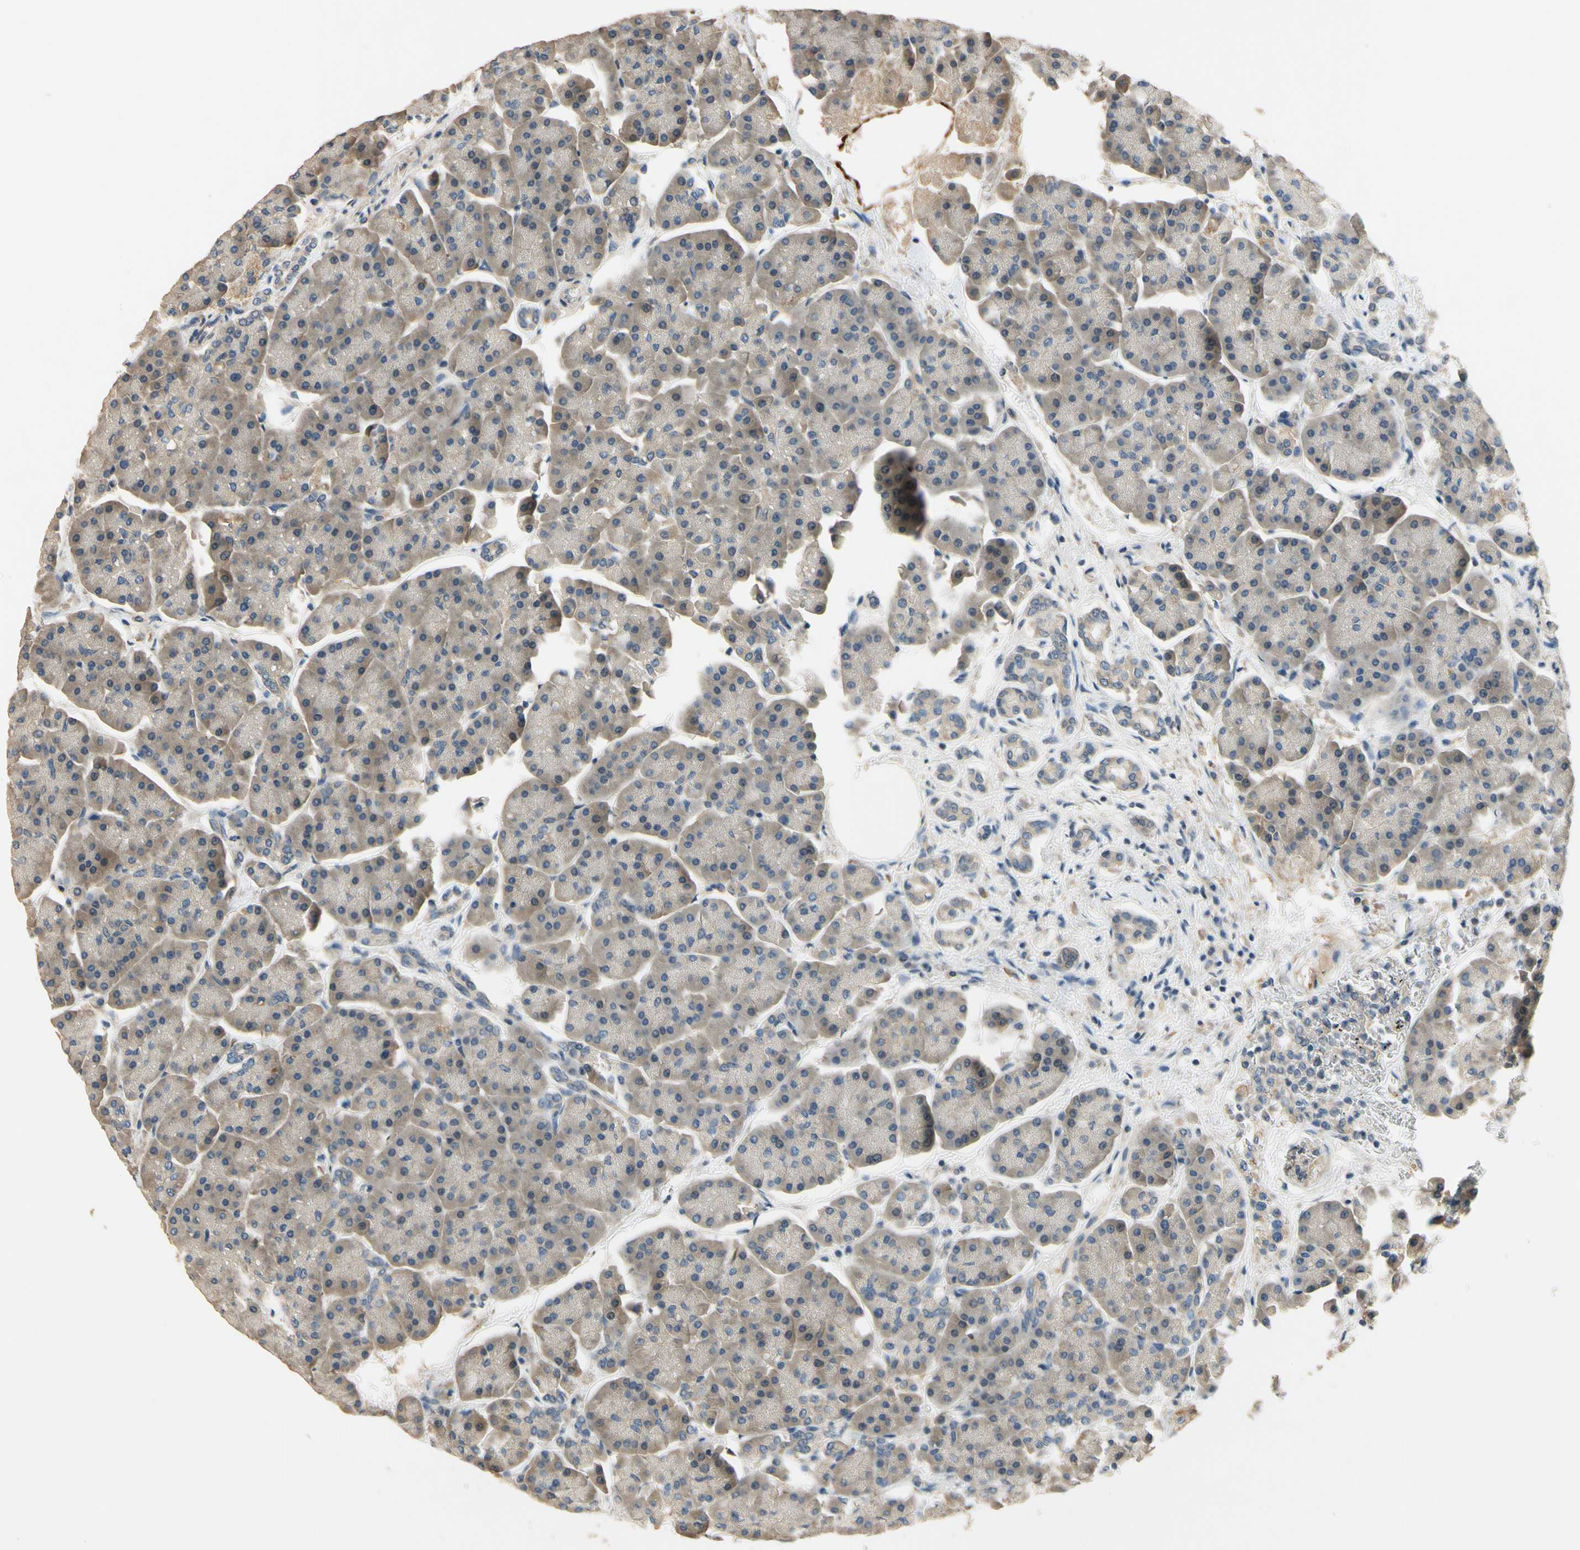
{"staining": {"intensity": "weak", "quantity": "25%-75%", "location": "cytoplasmic/membranous"}, "tissue": "pancreas", "cell_type": "Exocrine glandular cells", "image_type": "normal", "snomed": [{"axis": "morphology", "description": "Normal tissue, NOS"}, {"axis": "topography", "description": "Pancreas"}], "caption": "Immunohistochemical staining of normal human pancreas displays 25%-75% levels of weak cytoplasmic/membranous protein staining in approximately 25%-75% of exocrine glandular cells.", "gene": "ALKBH3", "patient": {"sex": "female", "age": 70}}